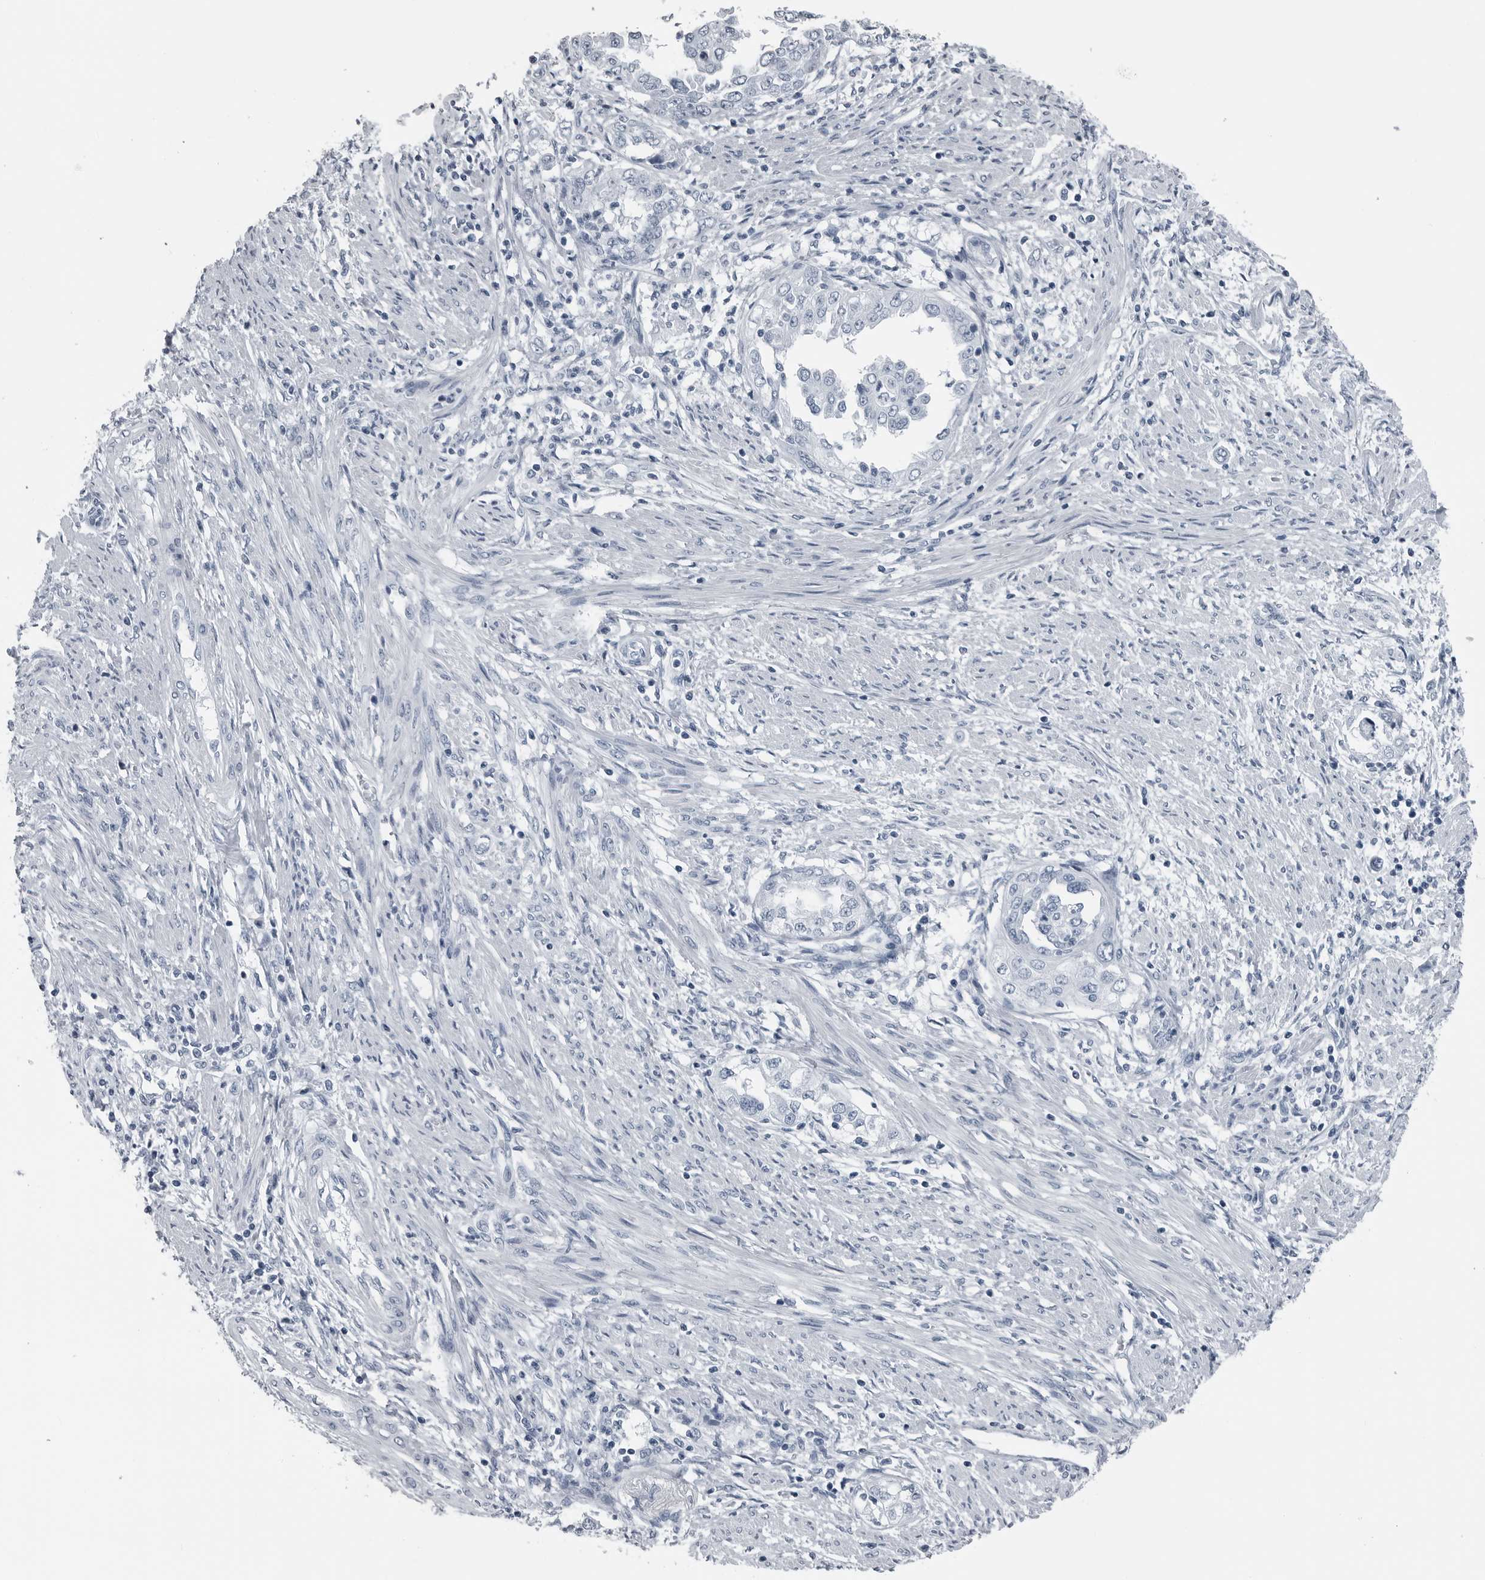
{"staining": {"intensity": "negative", "quantity": "none", "location": "none"}, "tissue": "endometrial cancer", "cell_type": "Tumor cells", "image_type": "cancer", "snomed": [{"axis": "morphology", "description": "Adenocarcinoma, NOS"}, {"axis": "topography", "description": "Endometrium"}], "caption": "This image is of endometrial cancer (adenocarcinoma) stained with immunohistochemistry to label a protein in brown with the nuclei are counter-stained blue. There is no positivity in tumor cells.", "gene": "SPINK1", "patient": {"sex": "female", "age": 85}}